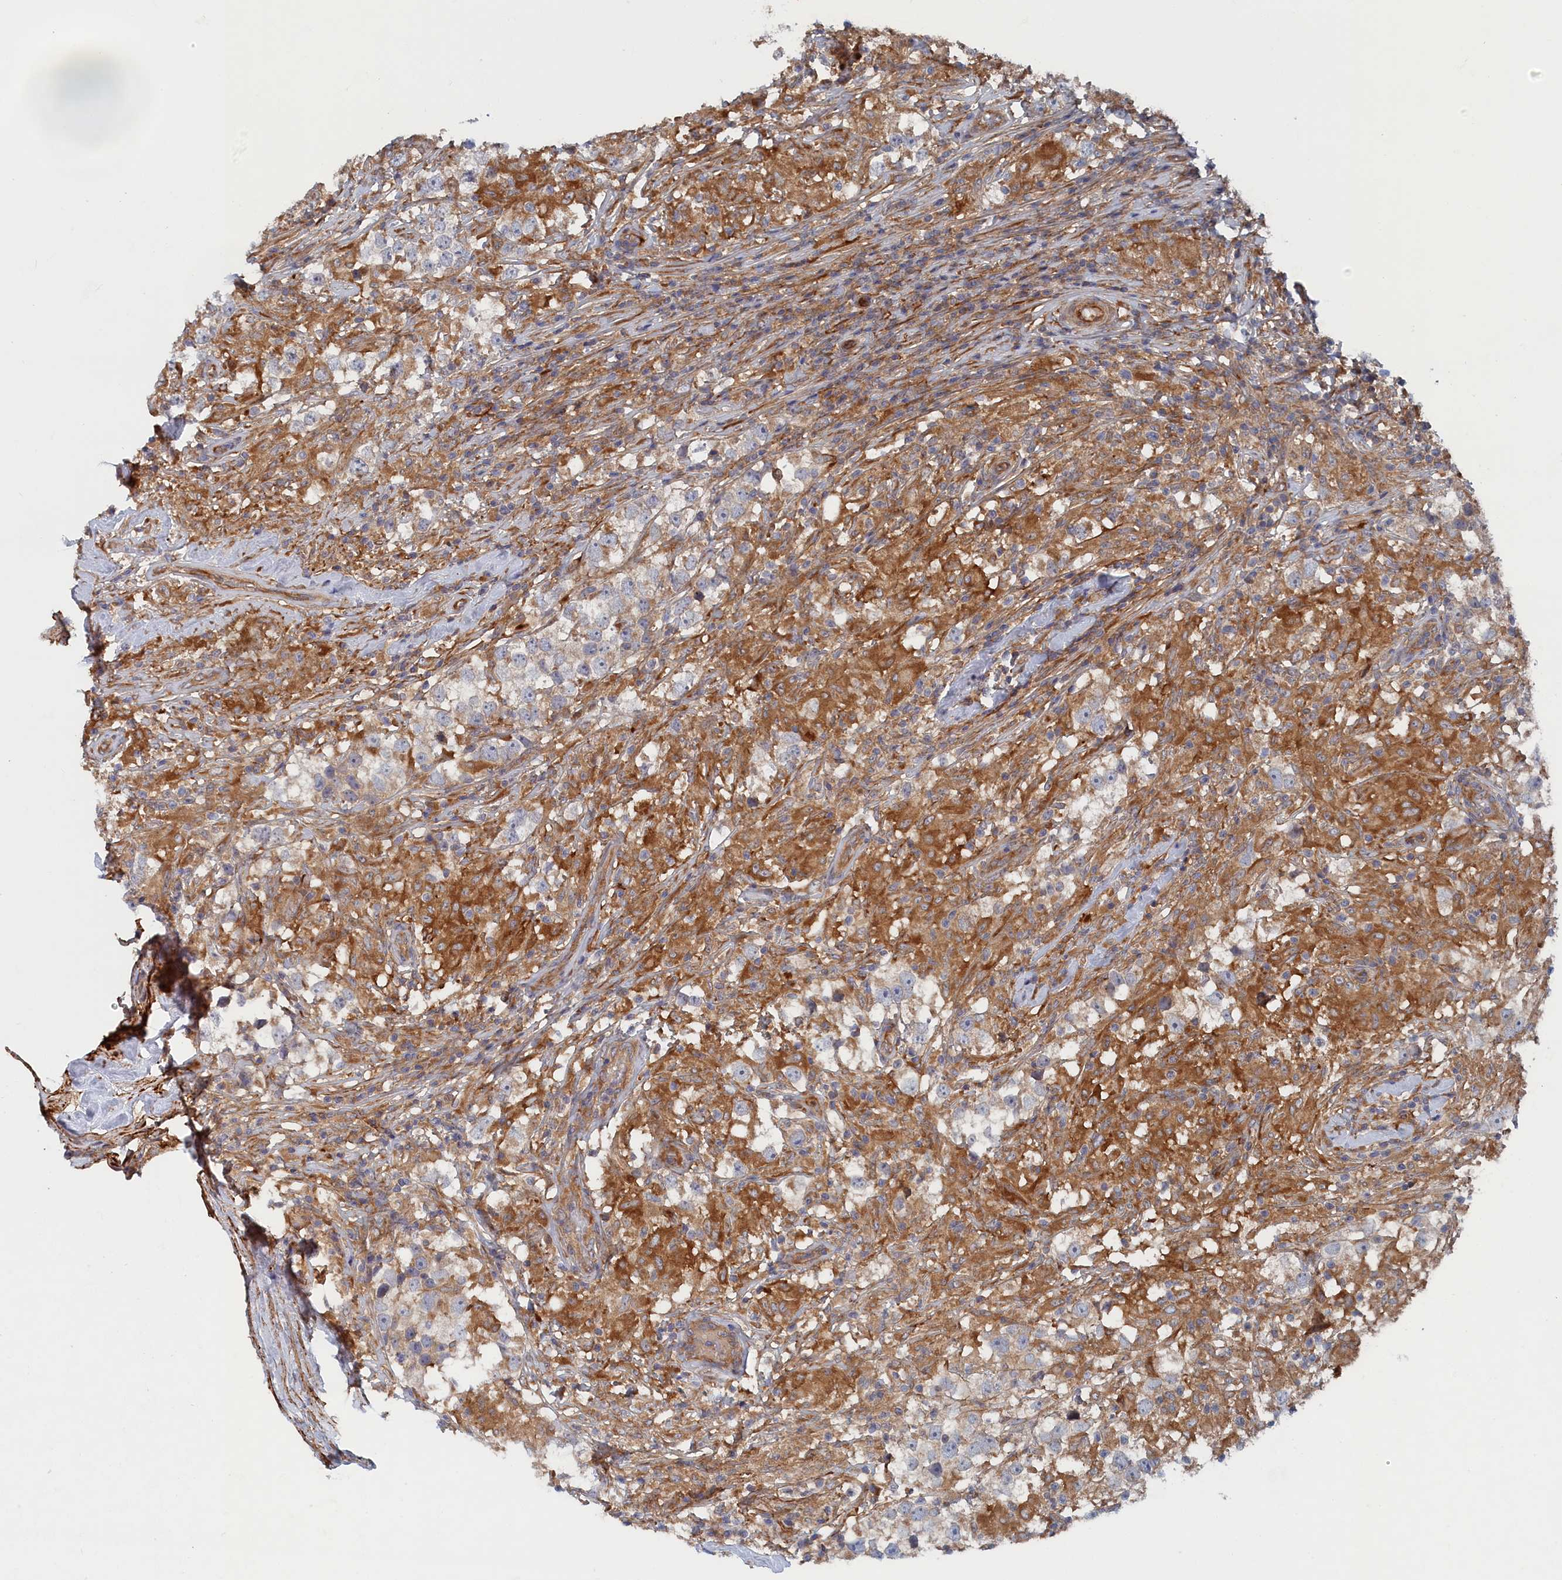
{"staining": {"intensity": "moderate", "quantity": ">75%", "location": "cytoplasmic/membranous"}, "tissue": "testis cancer", "cell_type": "Tumor cells", "image_type": "cancer", "snomed": [{"axis": "morphology", "description": "Seminoma, NOS"}, {"axis": "topography", "description": "Testis"}], "caption": "A brown stain highlights moderate cytoplasmic/membranous staining of a protein in human testis seminoma tumor cells.", "gene": "TMEM196", "patient": {"sex": "male", "age": 46}}